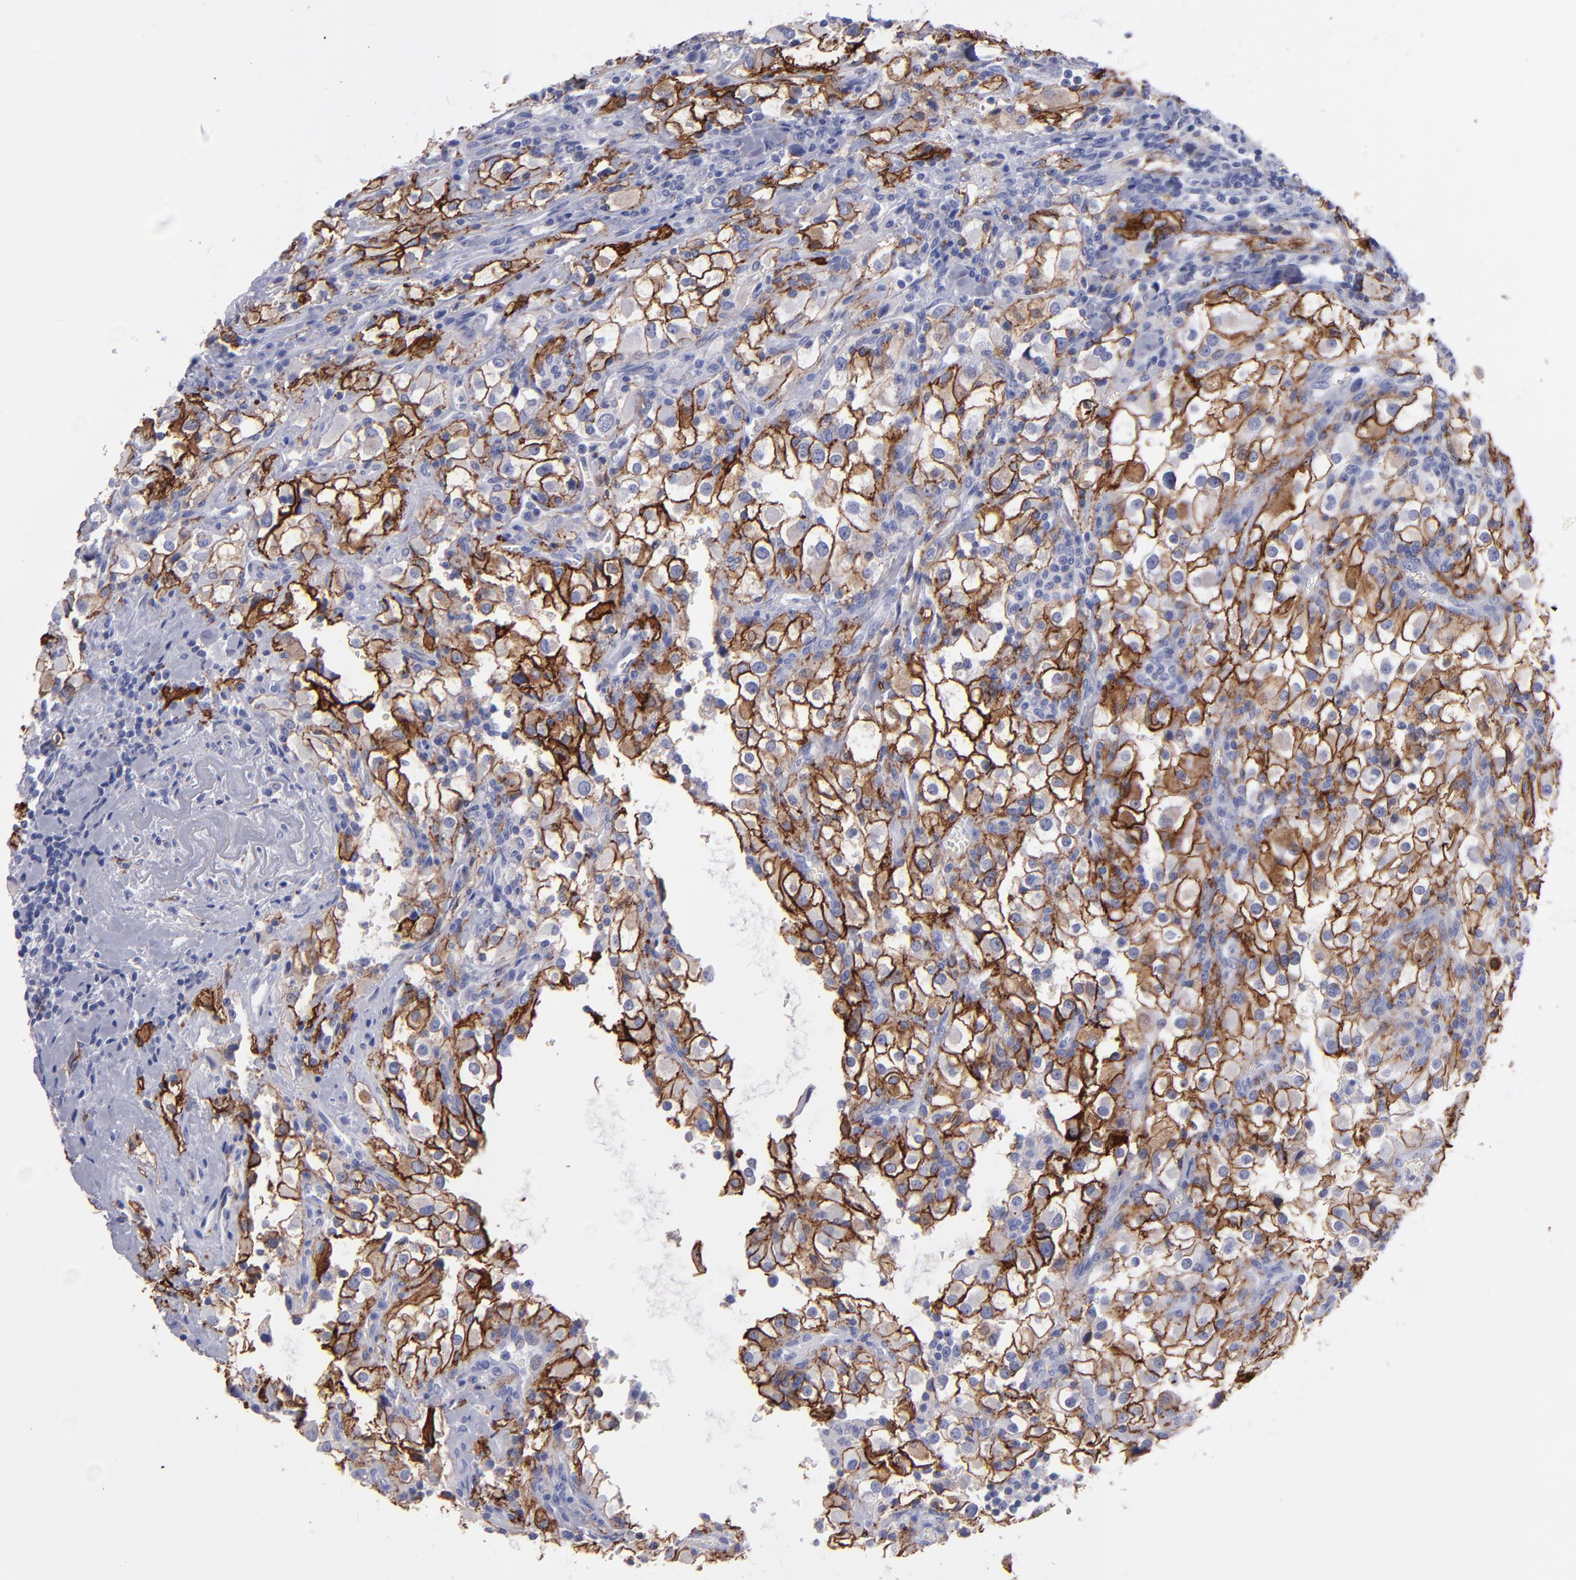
{"staining": {"intensity": "moderate", "quantity": ">75%", "location": "cytoplasmic/membranous"}, "tissue": "renal cancer", "cell_type": "Tumor cells", "image_type": "cancer", "snomed": [{"axis": "morphology", "description": "Adenocarcinoma, NOS"}, {"axis": "topography", "description": "Kidney"}], "caption": "The histopathology image shows staining of renal adenocarcinoma, revealing moderate cytoplasmic/membranous protein staining (brown color) within tumor cells.", "gene": "AHNAK2", "patient": {"sex": "female", "age": 52}}